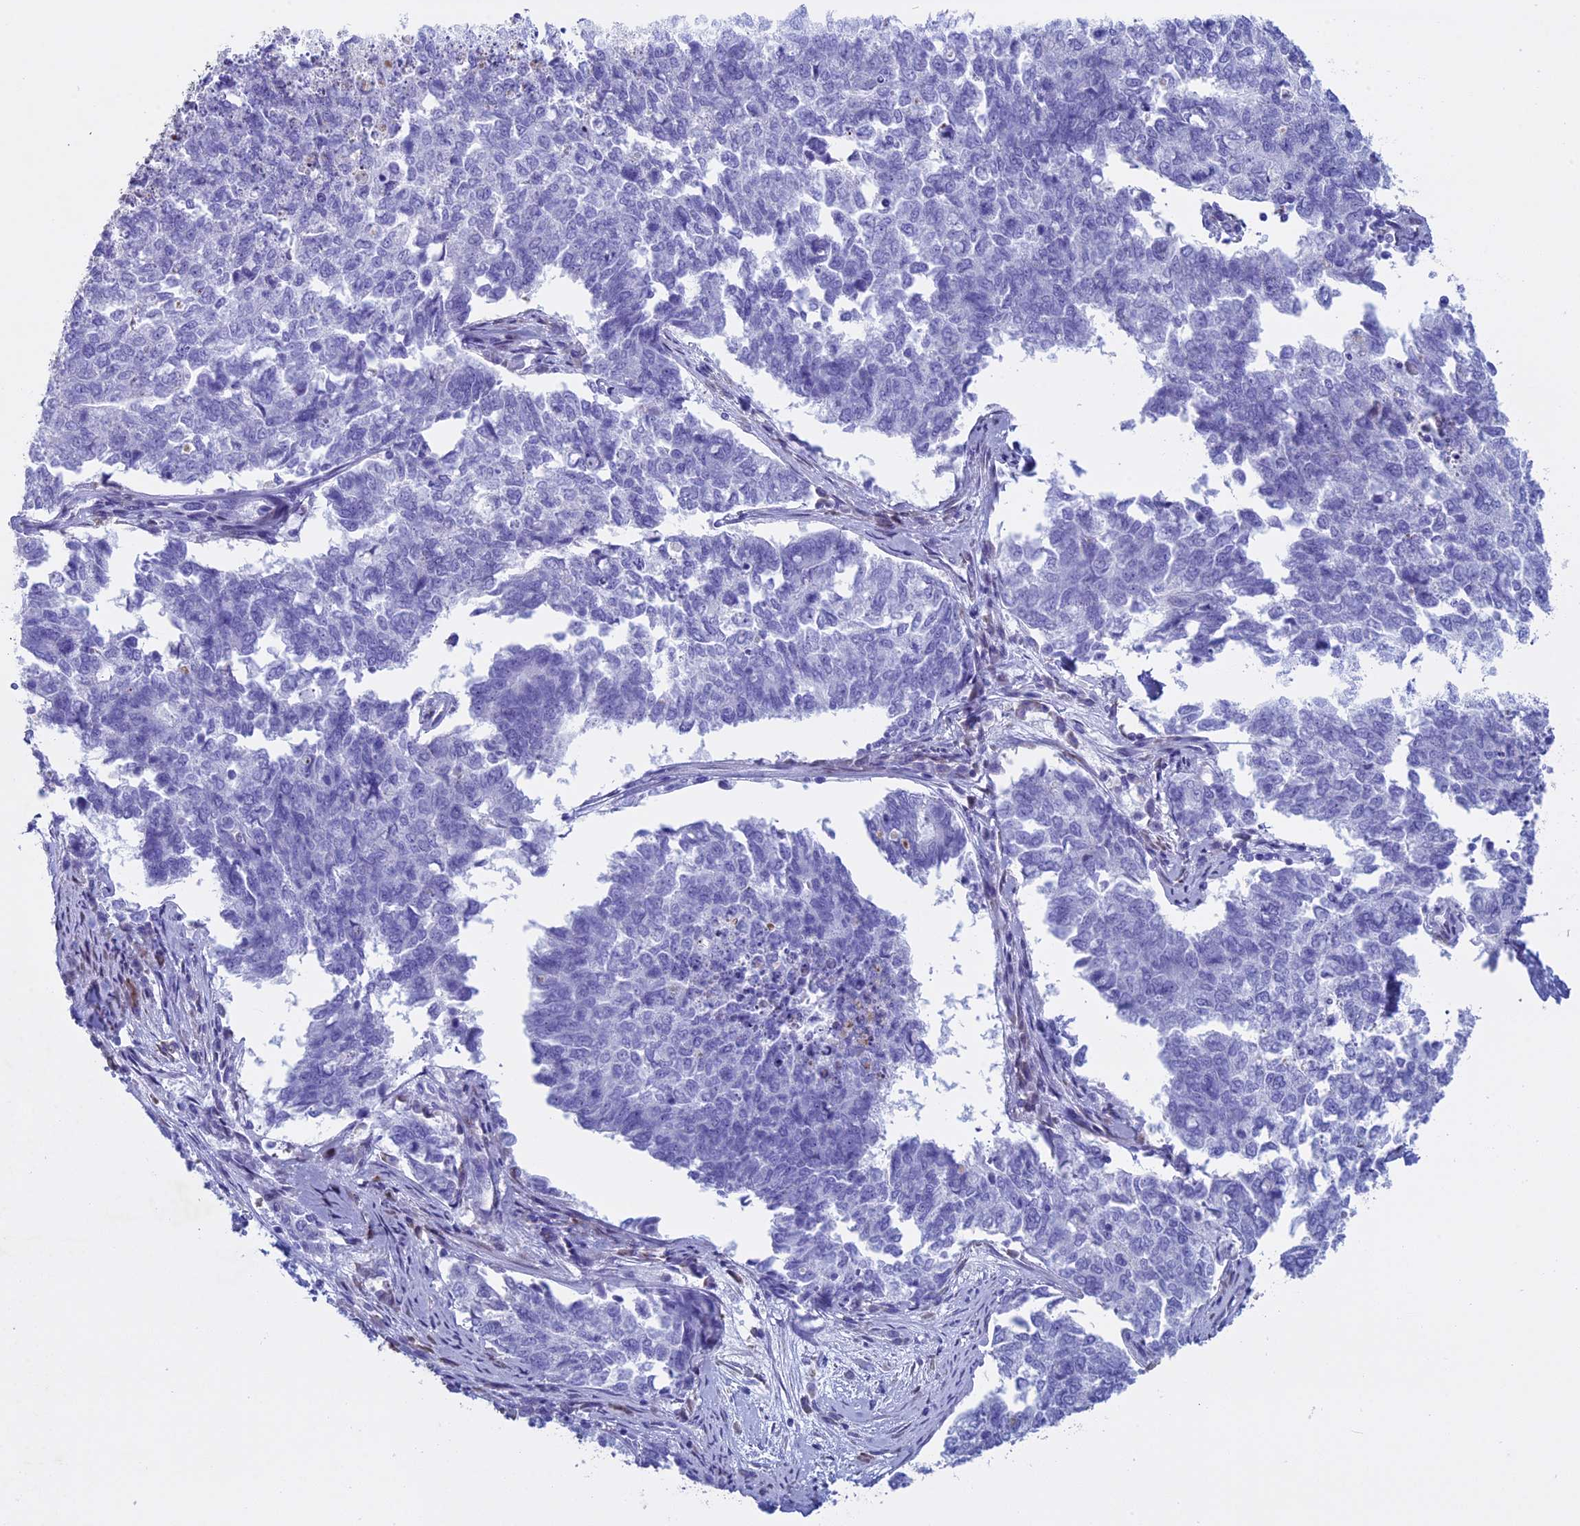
{"staining": {"intensity": "negative", "quantity": "none", "location": "none"}, "tissue": "cervical cancer", "cell_type": "Tumor cells", "image_type": "cancer", "snomed": [{"axis": "morphology", "description": "Squamous cell carcinoma, NOS"}, {"axis": "topography", "description": "Cervix"}], "caption": "The immunohistochemistry (IHC) histopathology image has no significant expression in tumor cells of cervical squamous cell carcinoma tissue.", "gene": "KCTD21", "patient": {"sex": "female", "age": 63}}